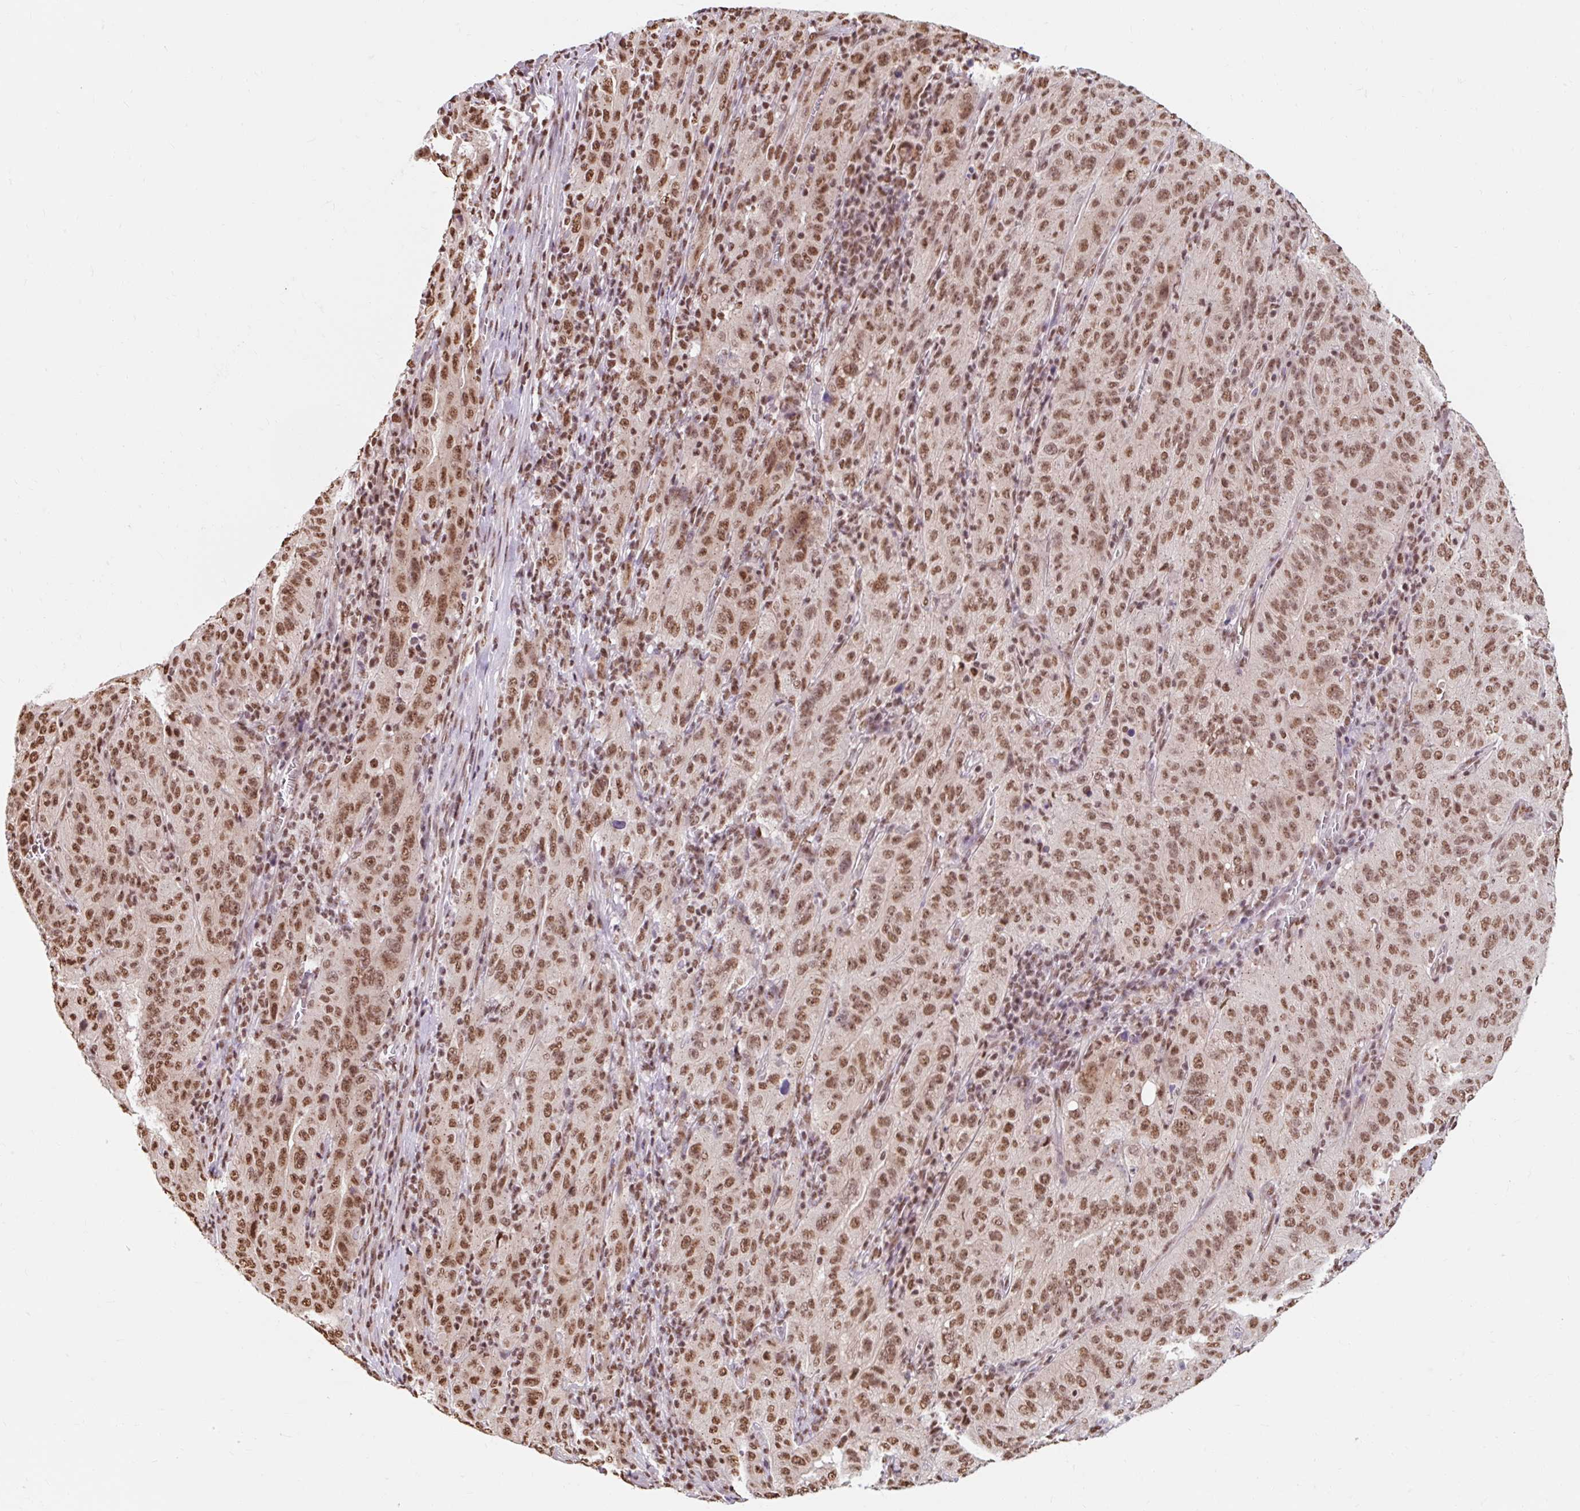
{"staining": {"intensity": "moderate", "quantity": ">75%", "location": "nuclear"}, "tissue": "pancreatic cancer", "cell_type": "Tumor cells", "image_type": "cancer", "snomed": [{"axis": "morphology", "description": "Adenocarcinoma, NOS"}, {"axis": "topography", "description": "Pancreas"}], "caption": "Immunohistochemistry (IHC) (DAB (3,3'-diaminobenzidine)) staining of pancreatic adenocarcinoma reveals moderate nuclear protein positivity in approximately >75% of tumor cells. (DAB = brown stain, brightfield microscopy at high magnification).", "gene": "BICRA", "patient": {"sex": "male", "age": 63}}